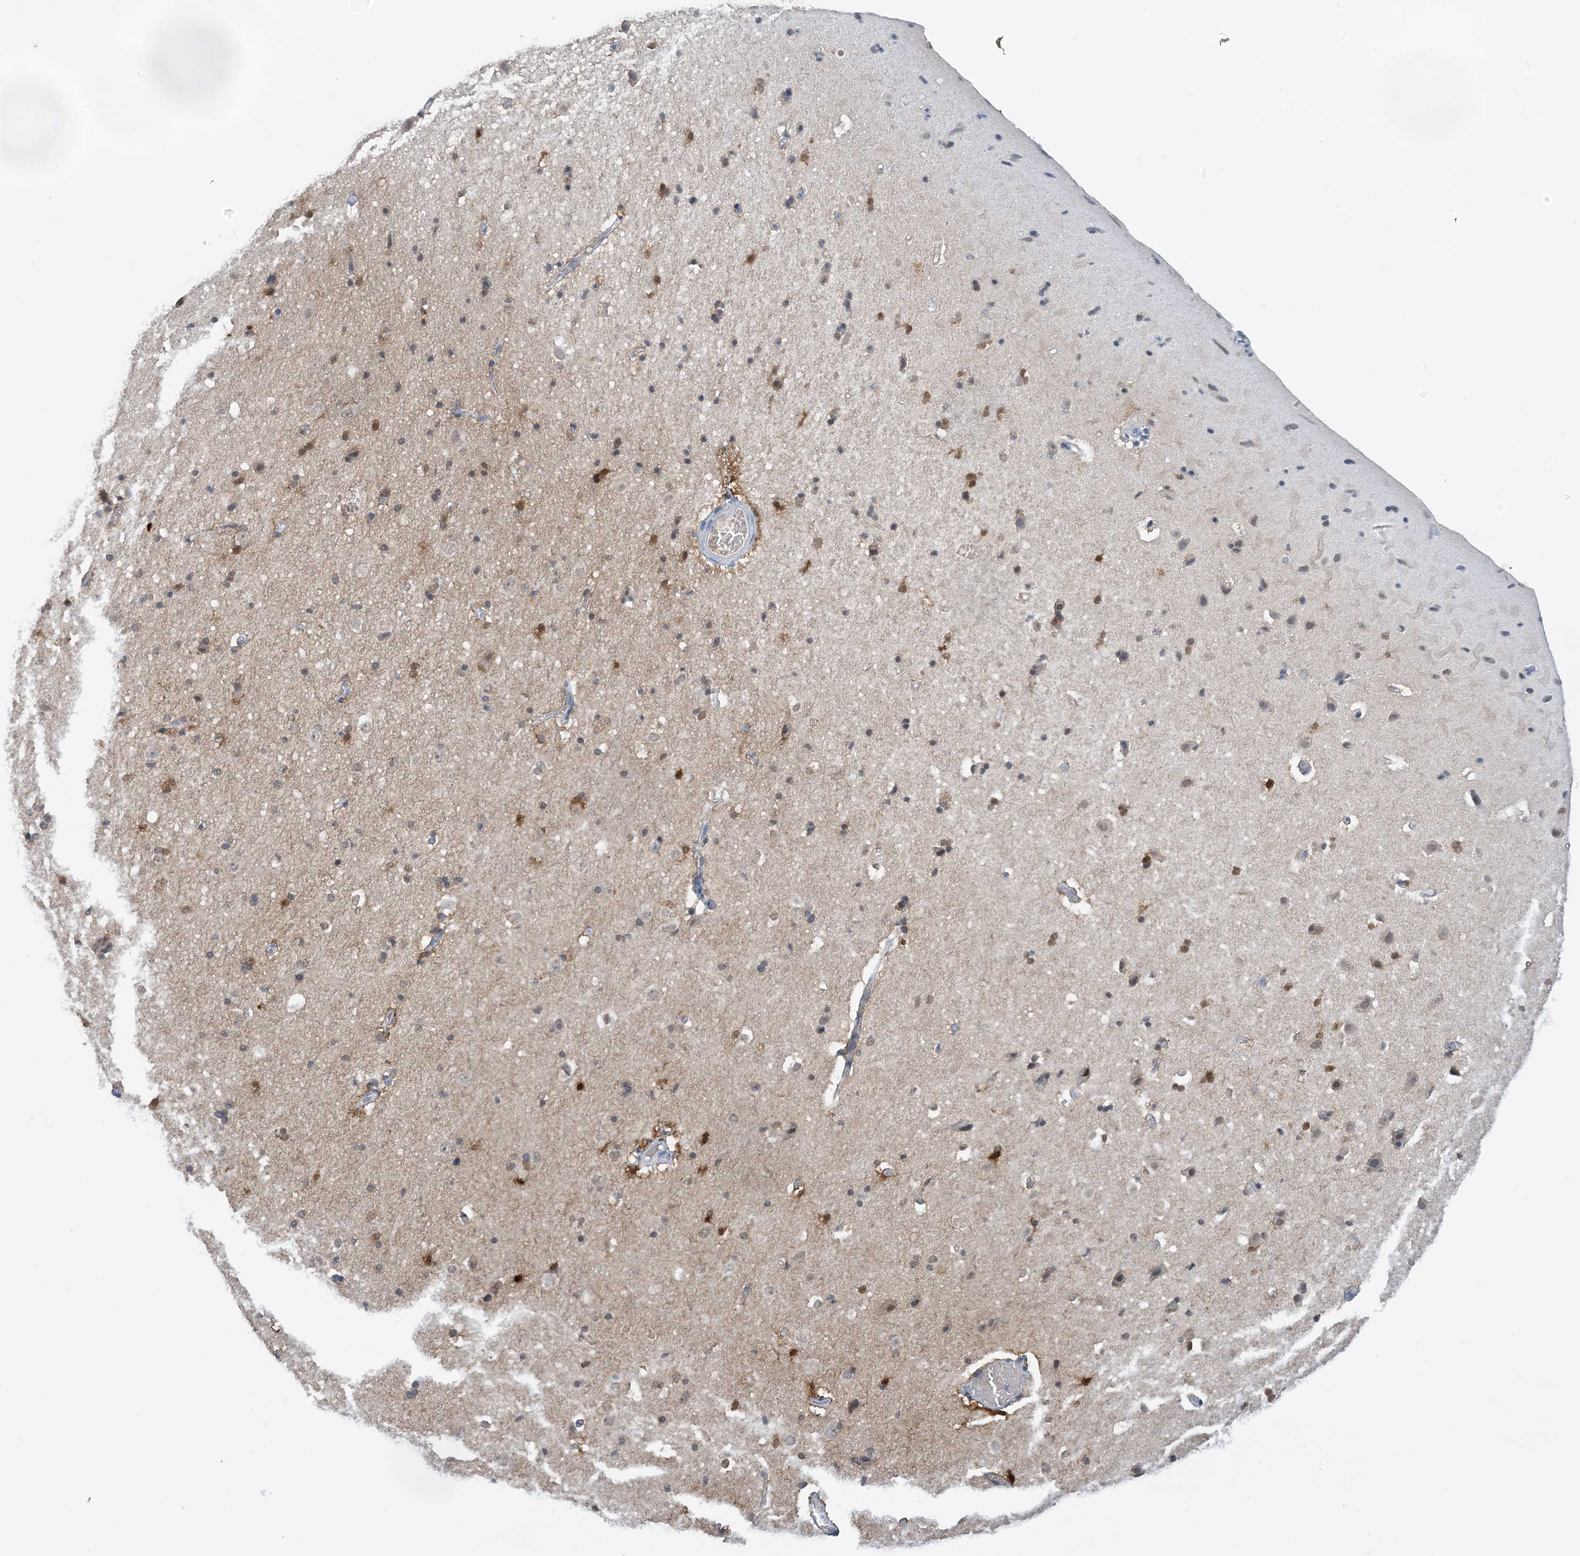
{"staining": {"intensity": "negative", "quantity": "none", "location": "none"}, "tissue": "cerebral cortex", "cell_type": "Endothelial cells", "image_type": "normal", "snomed": [{"axis": "morphology", "description": "Normal tissue, NOS"}, {"axis": "topography", "description": "Cerebral cortex"}], "caption": "Protein analysis of unremarkable cerebral cortex demonstrates no significant staining in endothelial cells. (Immunohistochemistry, brightfield microscopy, high magnification).", "gene": "UBE2E1", "patient": {"sex": "male", "age": 34}}